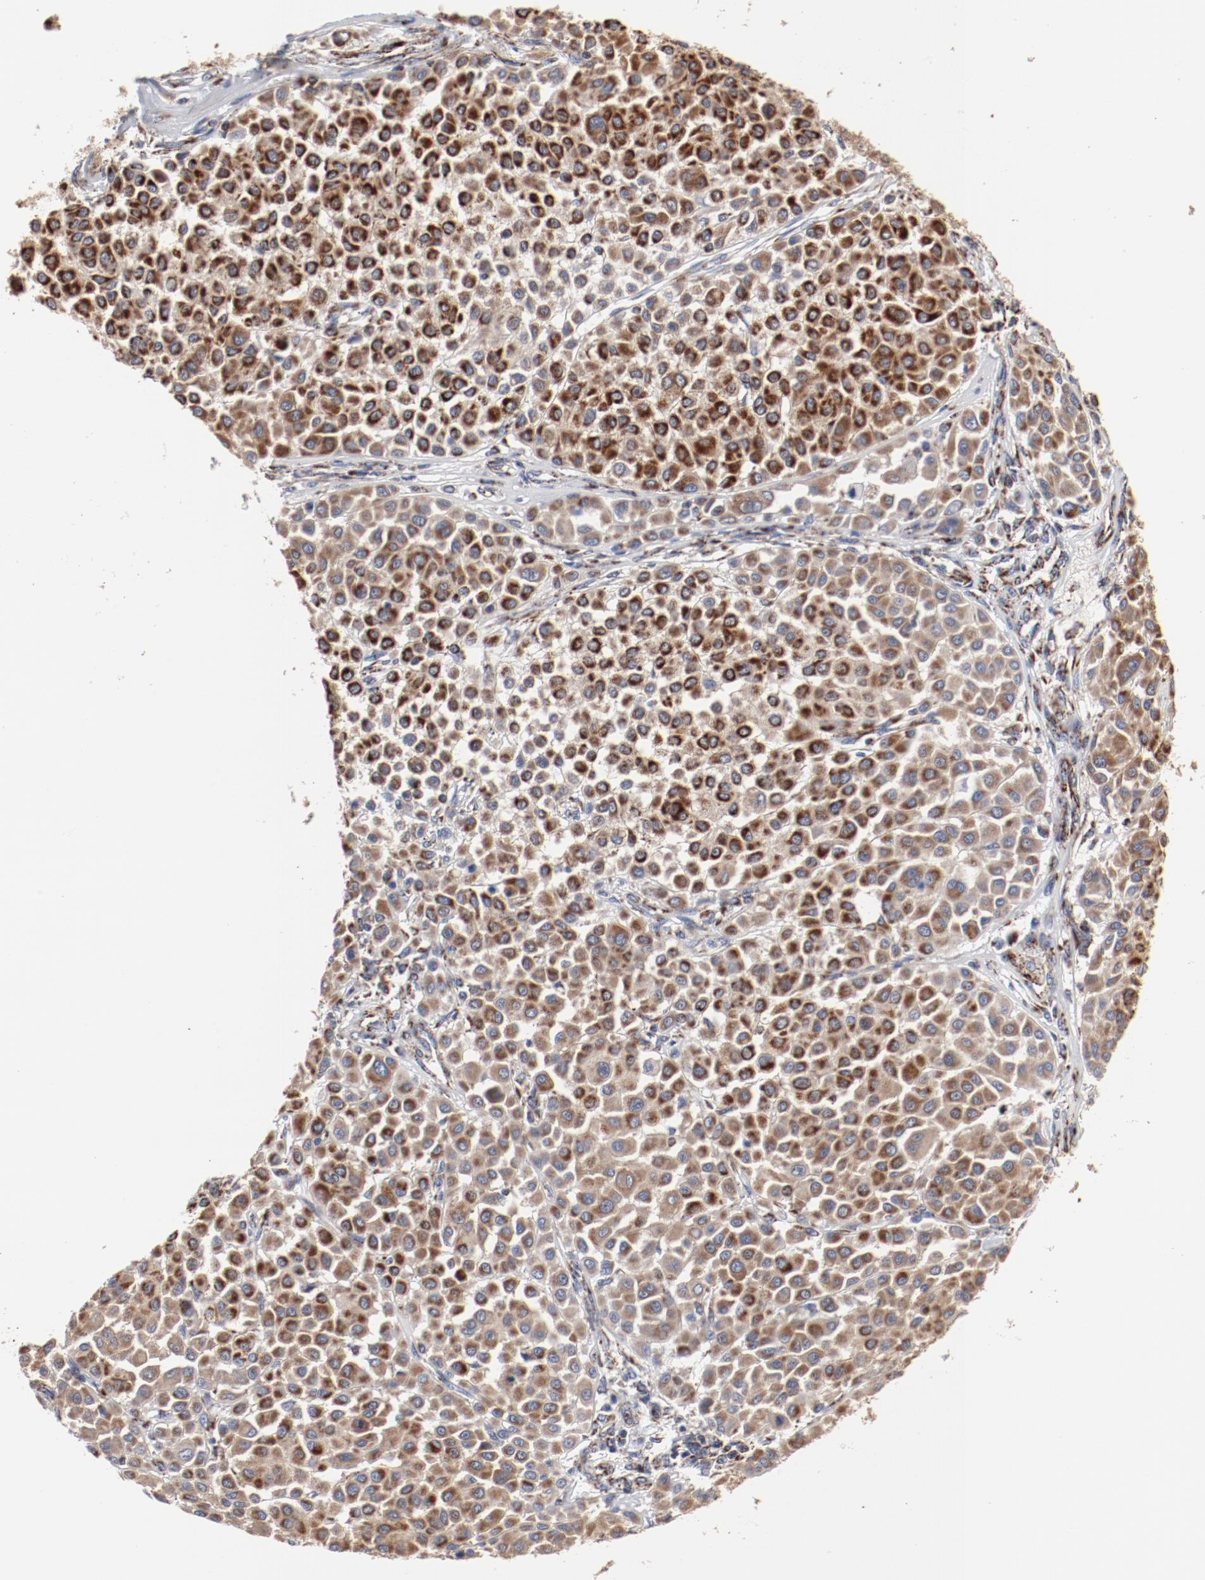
{"staining": {"intensity": "strong", "quantity": "<25%", "location": "cytoplasmic/membranous"}, "tissue": "melanoma", "cell_type": "Tumor cells", "image_type": "cancer", "snomed": [{"axis": "morphology", "description": "Malignant melanoma, Metastatic site"}, {"axis": "topography", "description": "Soft tissue"}], "caption": "Immunohistochemistry image of human melanoma stained for a protein (brown), which reveals medium levels of strong cytoplasmic/membranous expression in approximately <25% of tumor cells.", "gene": "NDUFV2", "patient": {"sex": "male", "age": 41}}